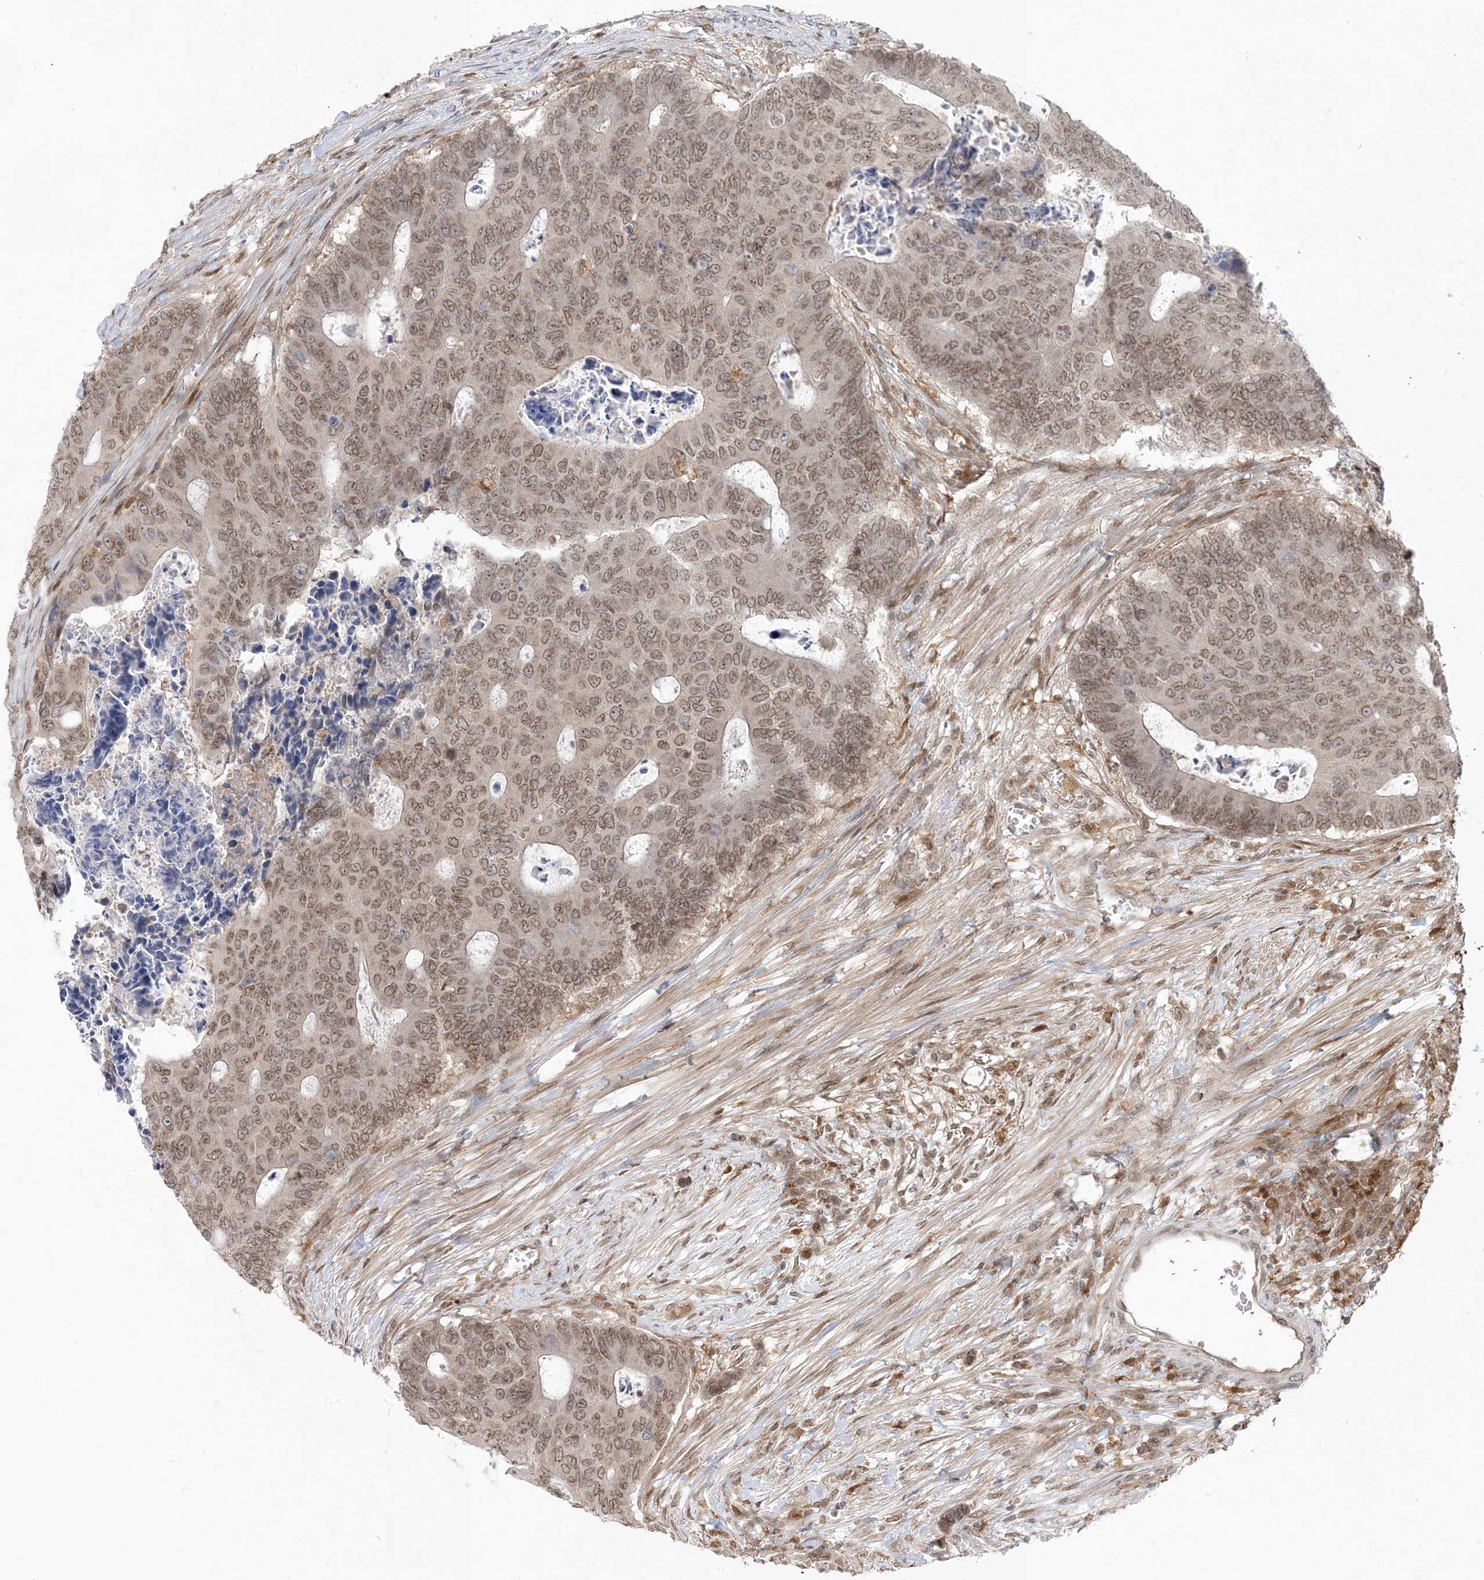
{"staining": {"intensity": "moderate", "quantity": ">75%", "location": "nuclear"}, "tissue": "colorectal cancer", "cell_type": "Tumor cells", "image_type": "cancer", "snomed": [{"axis": "morphology", "description": "Adenocarcinoma, NOS"}, {"axis": "topography", "description": "Colon"}], "caption": "Tumor cells demonstrate medium levels of moderate nuclear staining in approximately >75% of cells in colorectal adenocarcinoma. The staining was performed using DAB (3,3'-diaminobenzidine), with brown indicating positive protein expression. Nuclei are stained blue with hematoxylin.", "gene": "NAGK", "patient": {"sex": "male", "age": 87}}